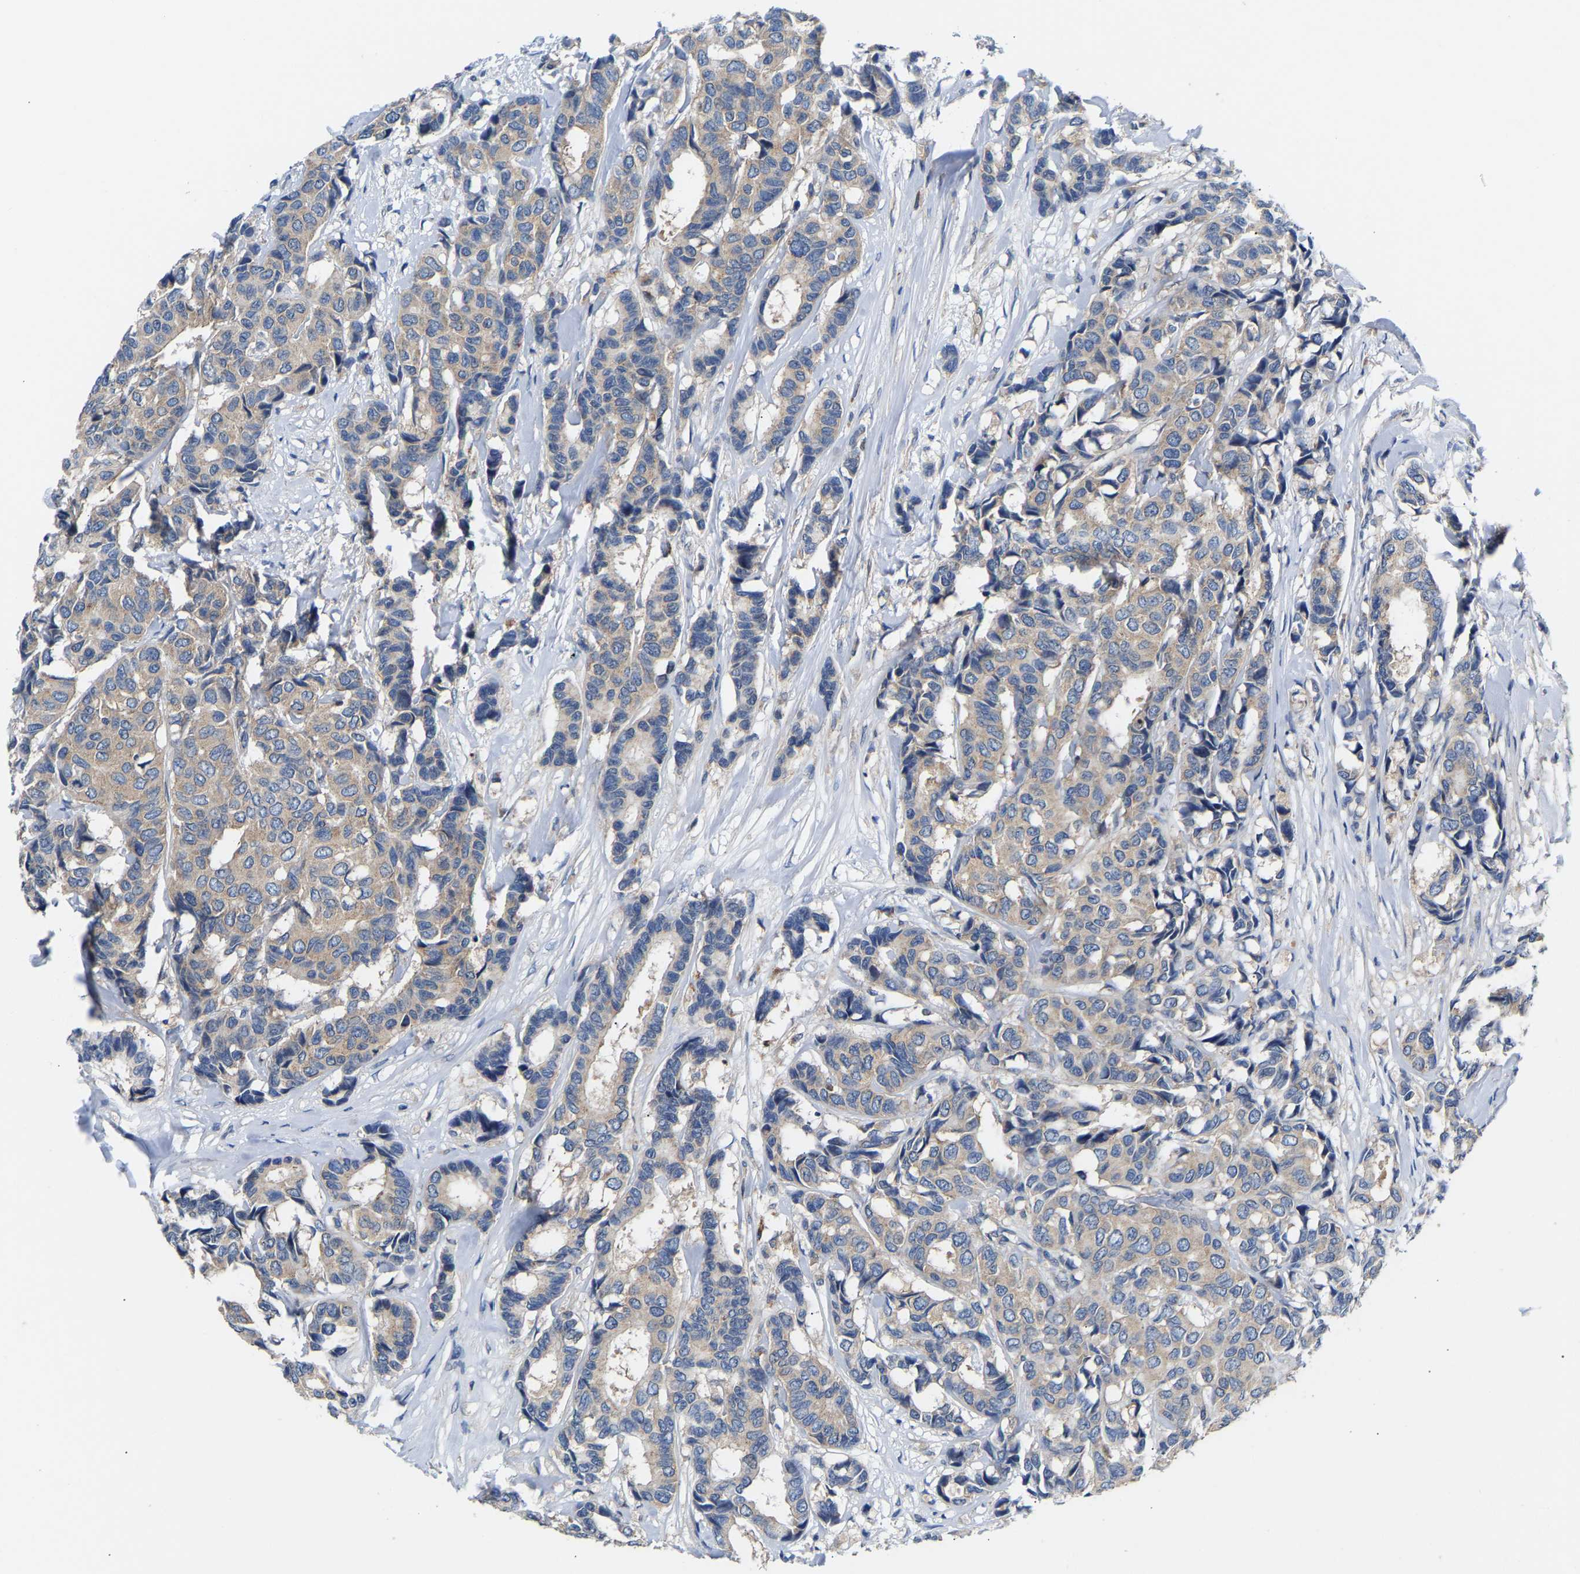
{"staining": {"intensity": "weak", "quantity": "<25%", "location": "cytoplasmic/membranous"}, "tissue": "breast cancer", "cell_type": "Tumor cells", "image_type": "cancer", "snomed": [{"axis": "morphology", "description": "Duct carcinoma"}, {"axis": "topography", "description": "Breast"}], "caption": "An image of human infiltrating ductal carcinoma (breast) is negative for staining in tumor cells.", "gene": "AIMP2", "patient": {"sex": "female", "age": 87}}